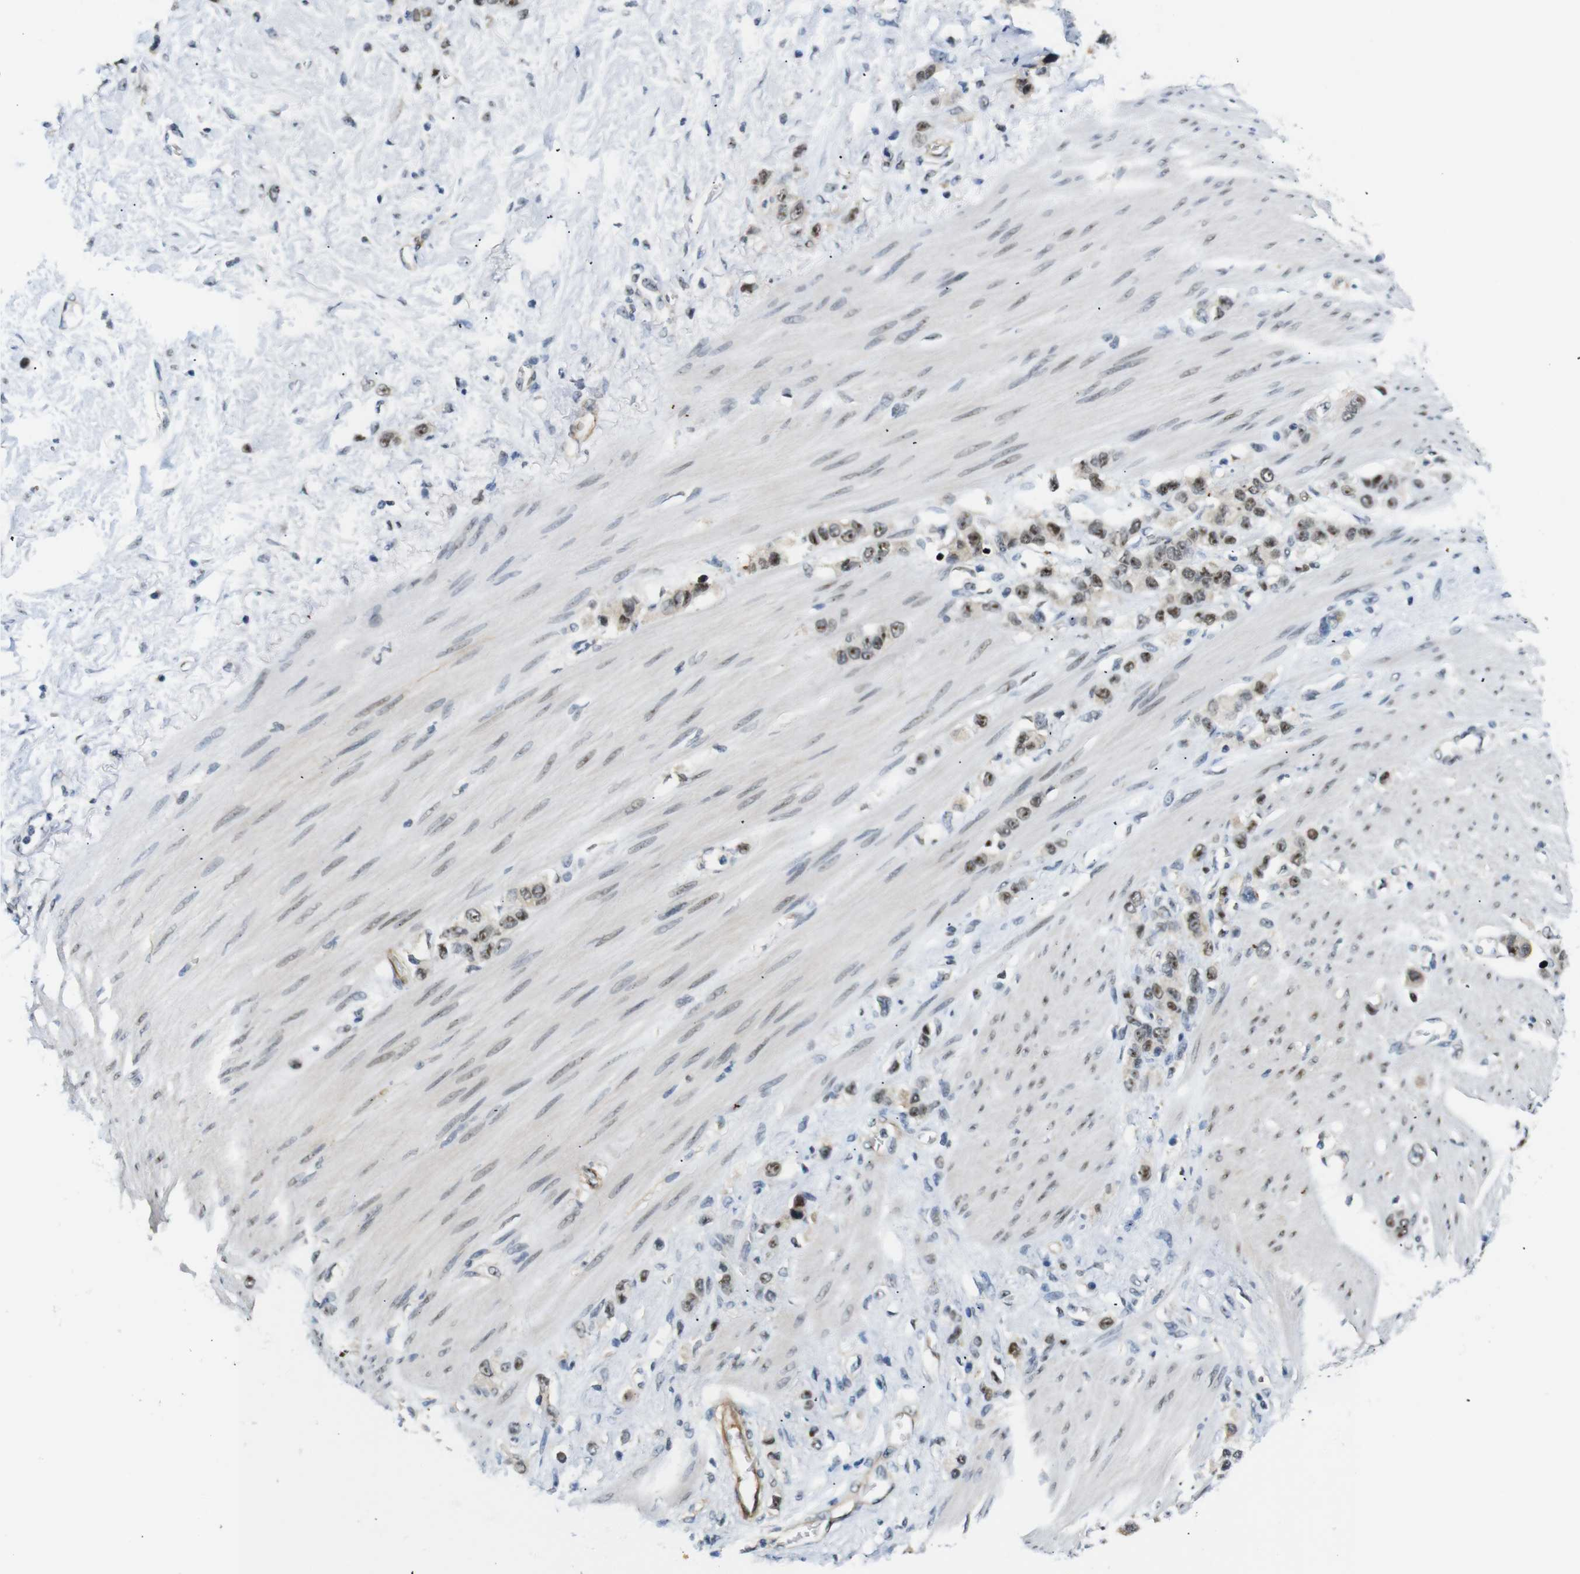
{"staining": {"intensity": "moderate", "quantity": ">75%", "location": "nuclear"}, "tissue": "stomach cancer", "cell_type": "Tumor cells", "image_type": "cancer", "snomed": [{"axis": "morphology", "description": "Adenocarcinoma, NOS"}, {"axis": "morphology", "description": "Adenocarcinoma, High grade"}, {"axis": "topography", "description": "Stomach, upper"}, {"axis": "topography", "description": "Stomach, lower"}], "caption": "A medium amount of moderate nuclear expression is seen in approximately >75% of tumor cells in high-grade adenocarcinoma (stomach) tissue.", "gene": "PARN", "patient": {"sex": "female", "age": 65}}